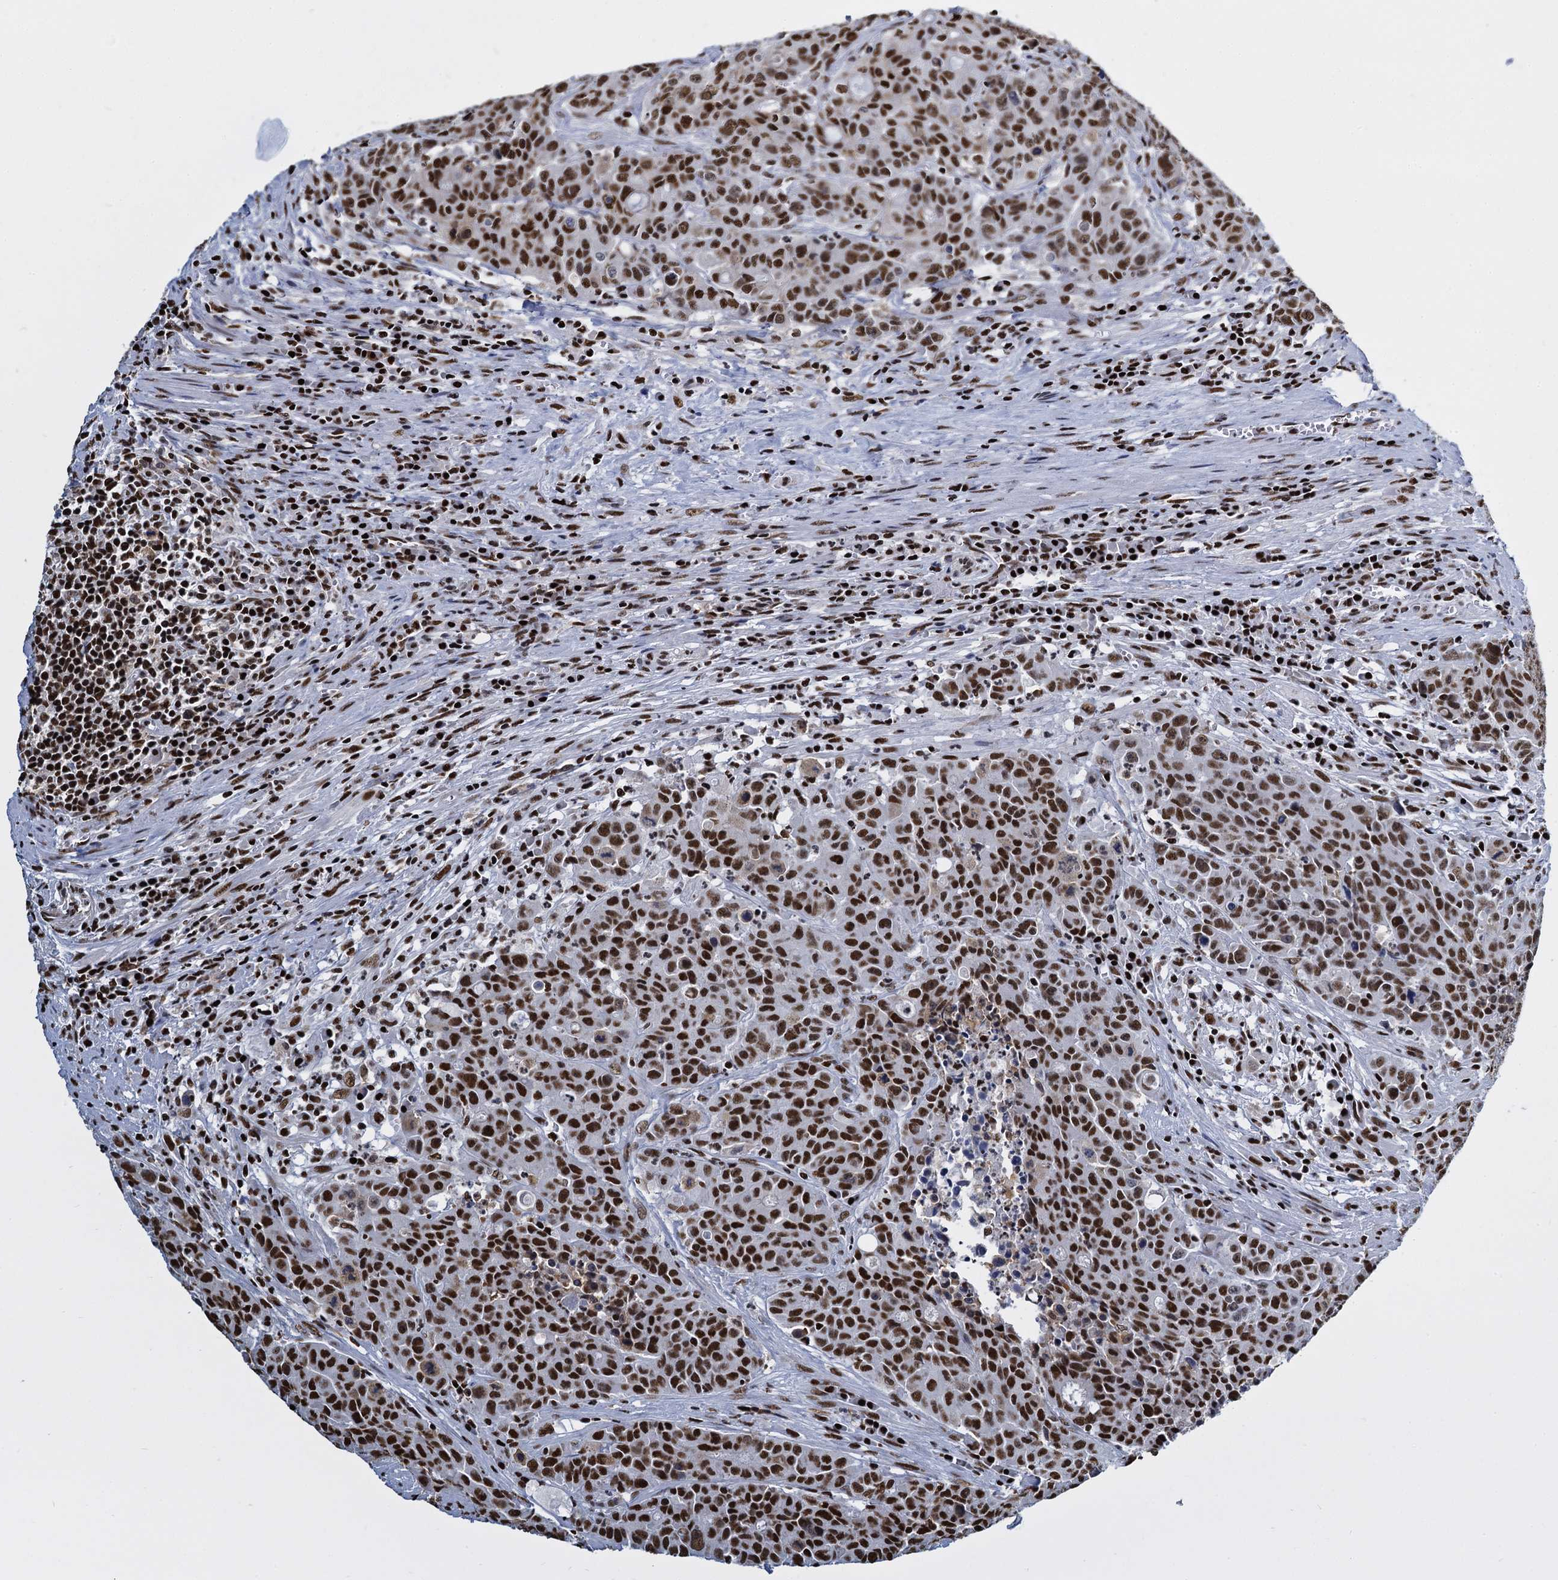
{"staining": {"intensity": "strong", "quantity": ">75%", "location": "nuclear"}, "tissue": "colorectal cancer", "cell_type": "Tumor cells", "image_type": "cancer", "snomed": [{"axis": "morphology", "description": "Adenocarcinoma, NOS"}, {"axis": "topography", "description": "Colon"}], "caption": "Tumor cells show strong nuclear staining in about >75% of cells in colorectal cancer.", "gene": "DCPS", "patient": {"sex": "male", "age": 62}}